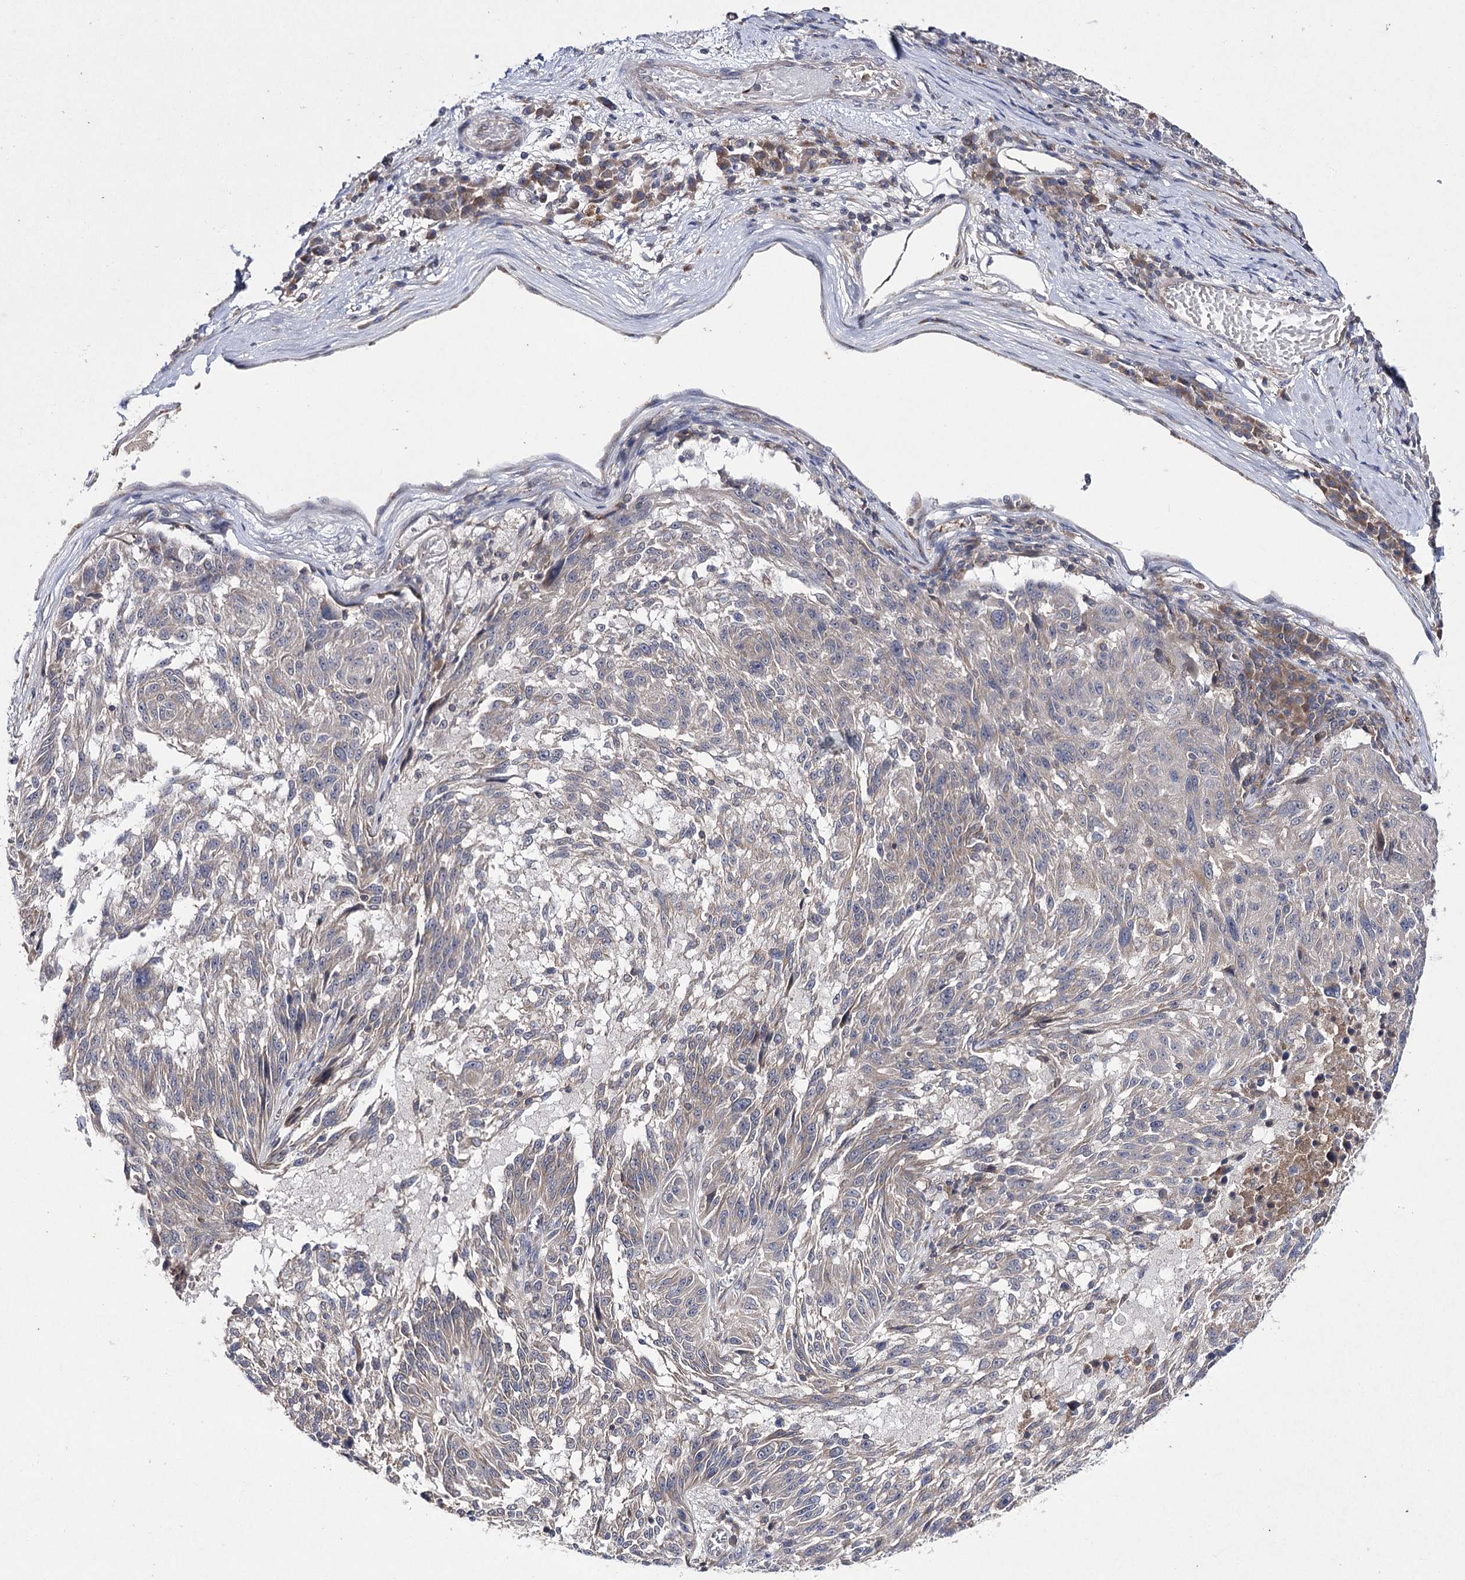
{"staining": {"intensity": "weak", "quantity": "25%-75%", "location": "cytoplasmic/membranous"}, "tissue": "melanoma", "cell_type": "Tumor cells", "image_type": "cancer", "snomed": [{"axis": "morphology", "description": "Malignant melanoma, NOS"}, {"axis": "topography", "description": "Skin"}], "caption": "Immunohistochemistry of malignant melanoma displays low levels of weak cytoplasmic/membranous staining in approximately 25%-75% of tumor cells. Nuclei are stained in blue.", "gene": "BCR", "patient": {"sex": "male", "age": 53}}